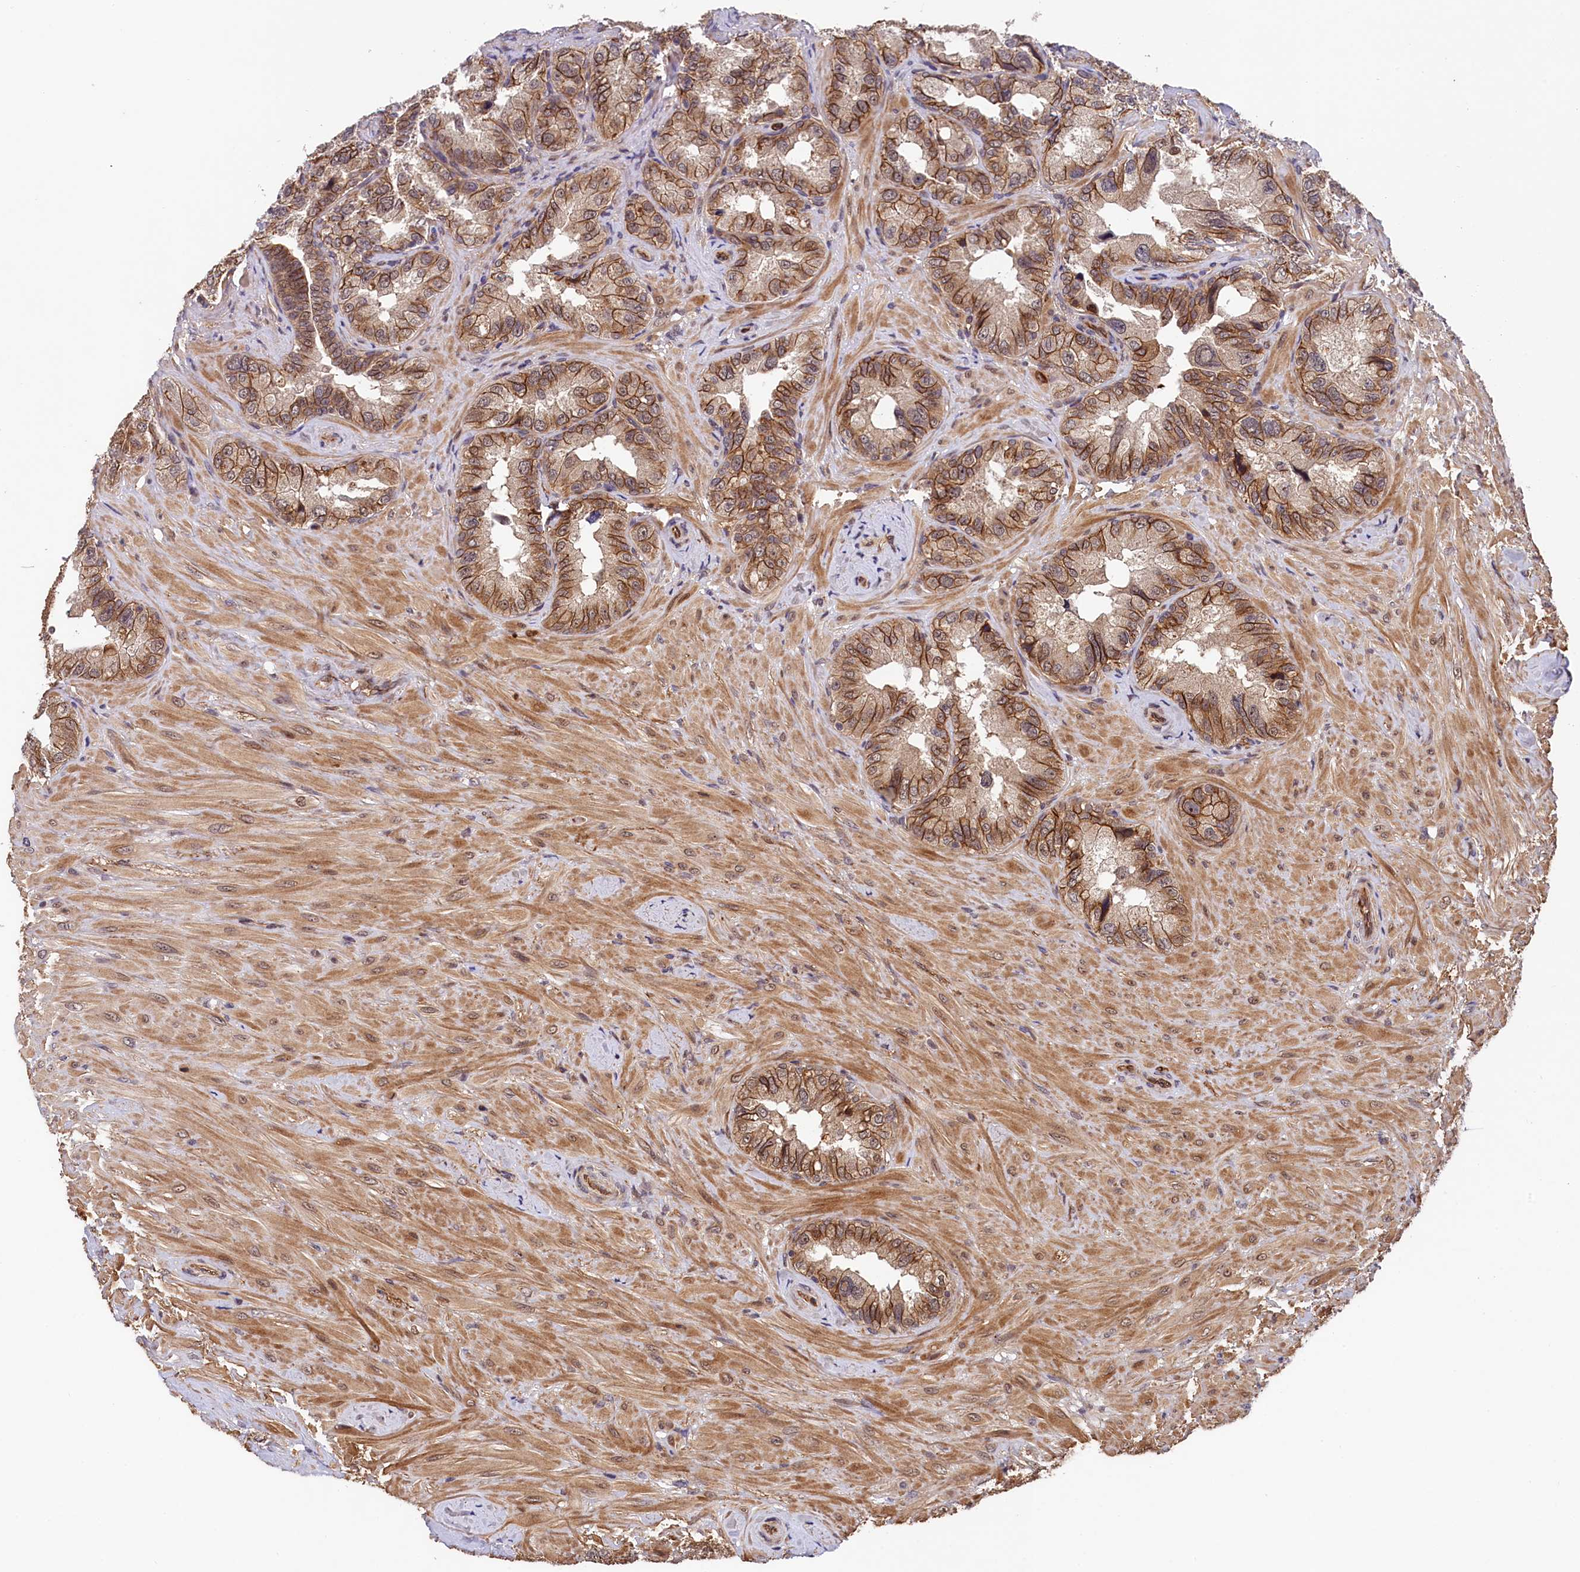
{"staining": {"intensity": "moderate", "quantity": ">75%", "location": "cytoplasmic/membranous"}, "tissue": "seminal vesicle", "cell_type": "Glandular cells", "image_type": "normal", "snomed": [{"axis": "morphology", "description": "Normal tissue, NOS"}, {"axis": "topography", "description": "Seminal veicle"}, {"axis": "topography", "description": "Peripheral nerve tissue"}], "caption": "An immunohistochemistry (IHC) image of unremarkable tissue is shown. Protein staining in brown labels moderate cytoplasmic/membranous positivity in seminal vesicle within glandular cells.", "gene": "ARL14EP", "patient": {"sex": "male", "age": 67}}